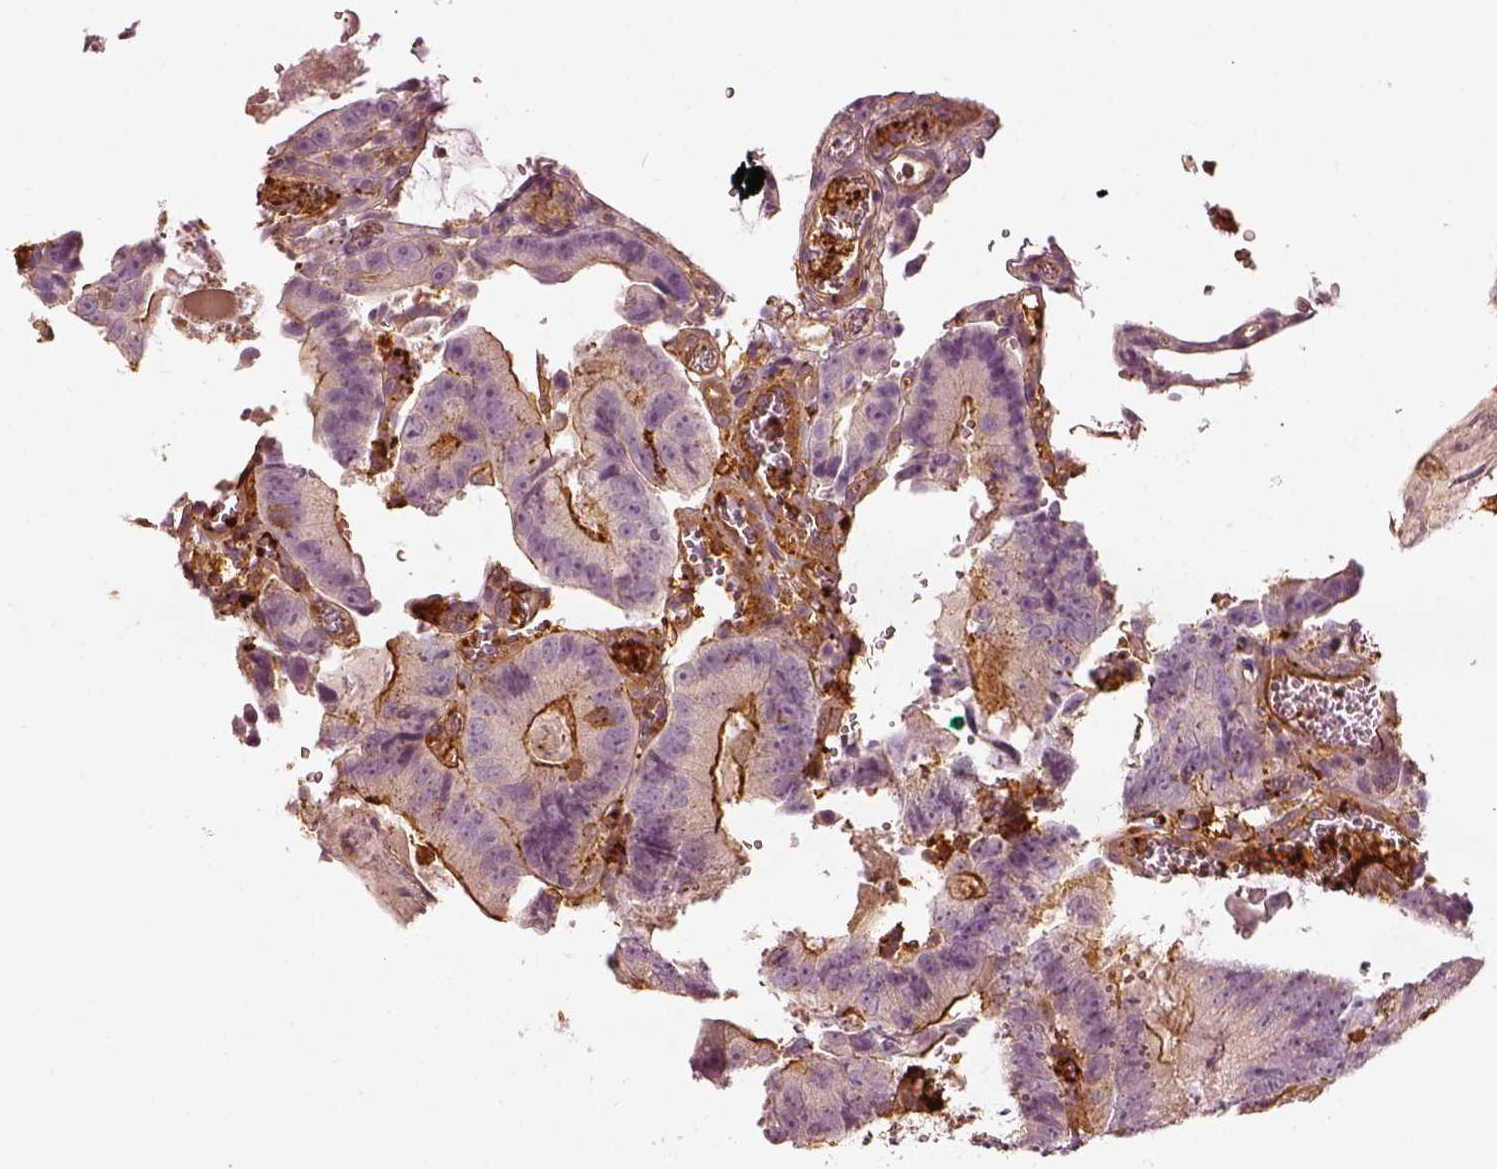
{"staining": {"intensity": "strong", "quantity": "<25%", "location": "cytoplasmic/membranous"}, "tissue": "colorectal cancer", "cell_type": "Tumor cells", "image_type": "cancer", "snomed": [{"axis": "morphology", "description": "Adenocarcinoma, NOS"}, {"axis": "topography", "description": "Colon"}], "caption": "The histopathology image shows staining of colorectal cancer, revealing strong cytoplasmic/membranous protein positivity (brown color) within tumor cells.", "gene": "ZYX", "patient": {"sex": "female", "age": 86}}